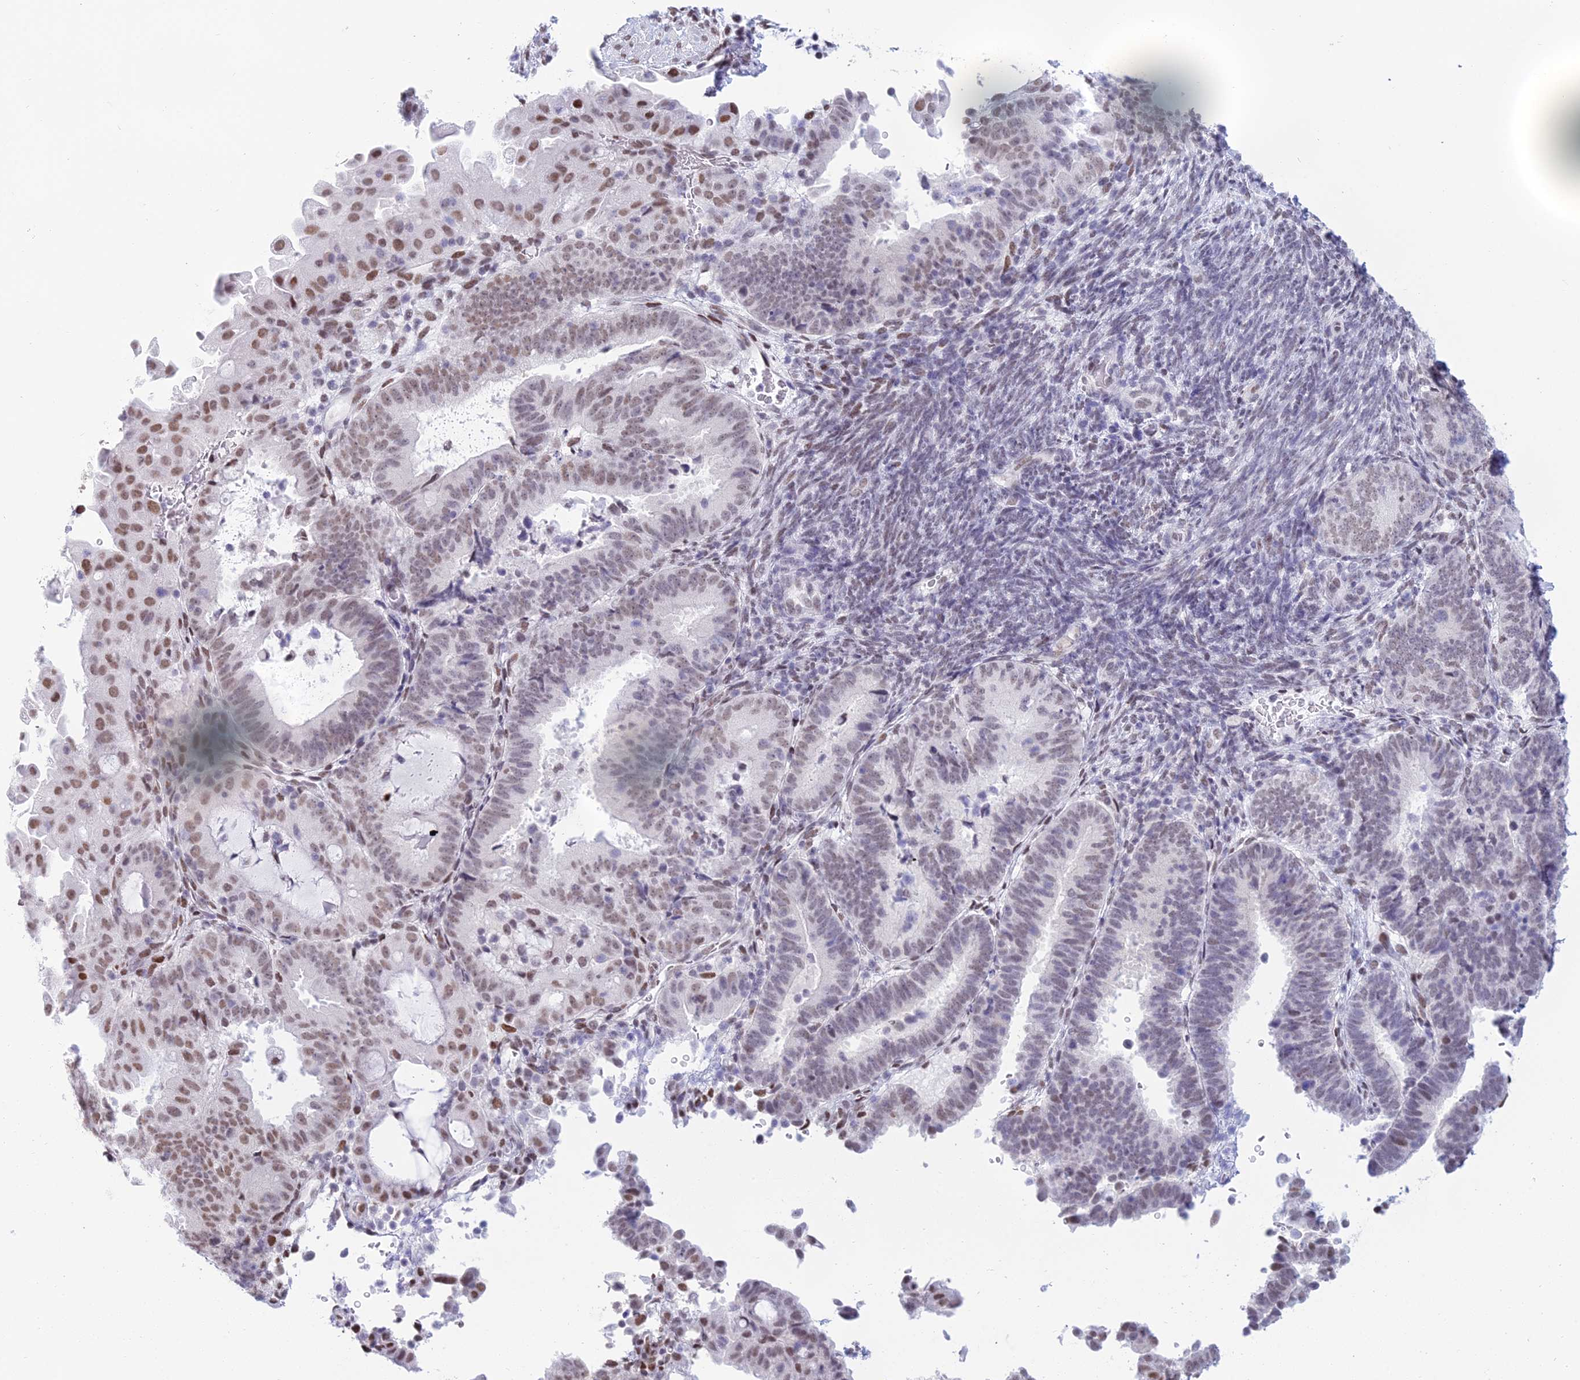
{"staining": {"intensity": "moderate", "quantity": ">75%", "location": "nuclear"}, "tissue": "endometrial cancer", "cell_type": "Tumor cells", "image_type": "cancer", "snomed": [{"axis": "morphology", "description": "Adenocarcinoma, NOS"}, {"axis": "topography", "description": "Endometrium"}], "caption": "Human endometrial cancer (adenocarcinoma) stained with a protein marker displays moderate staining in tumor cells.", "gene": "CDC26", "patient": {"sex": "female", "age": 70}}